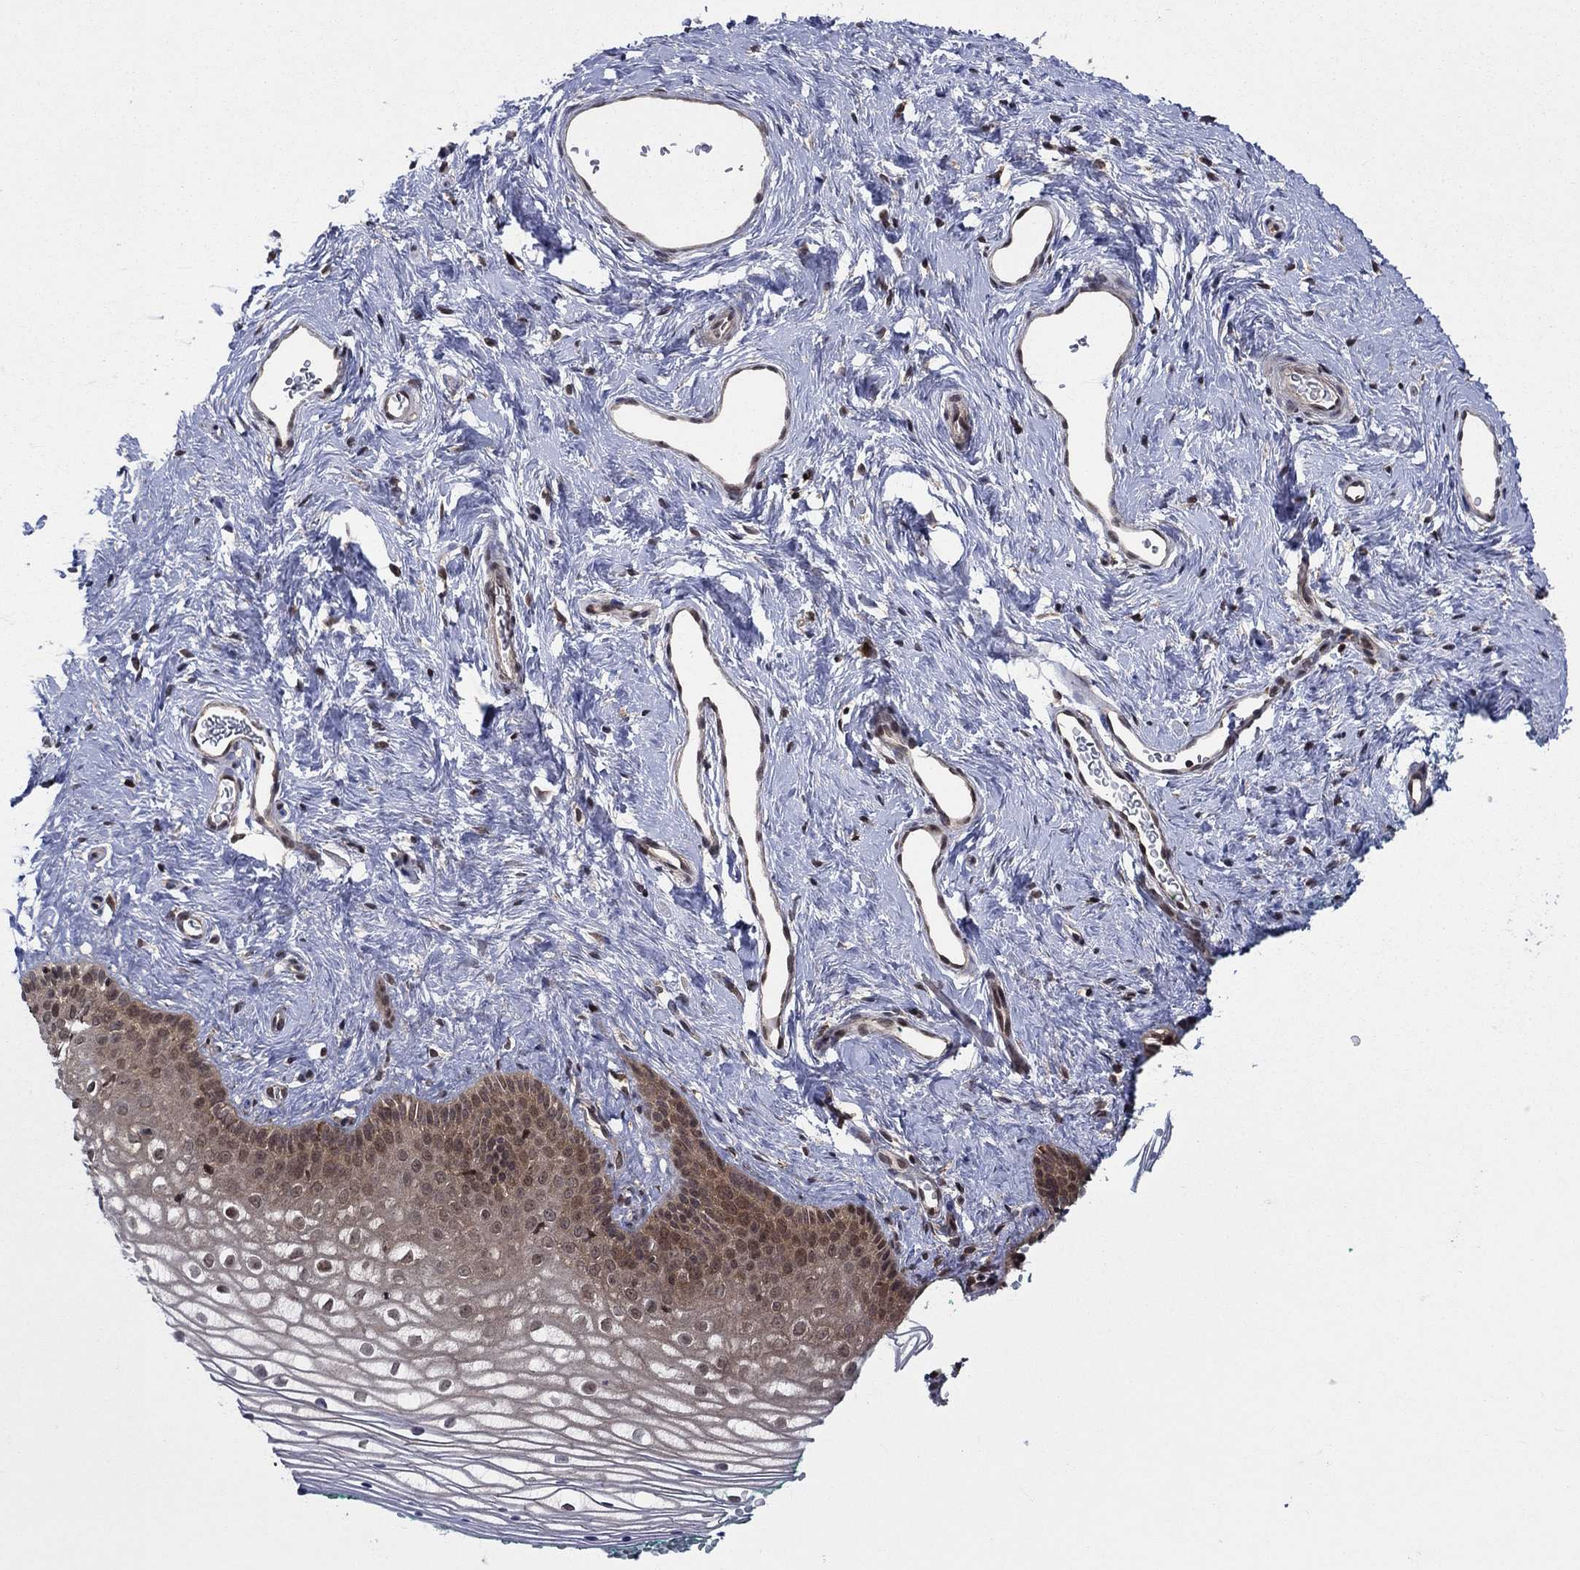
{"staining": {"intensity": "moderate", "quantity": "25%-75%", "location": "cytoplasmic/membranous"}, "tissue": "vagina", "cell_type": "Squamous epithelial cells", "image_type": "normal", "snomed": [{"axis": "morphology", "description": "Normal tissue, NOS"}, {"axis": "topography", "description": "Vagina"}], "caption": "Benign vagina reveals moderate cytoplasmic/membranous staining in about 25%-75% of squamous epithelial cells, visualized by immunohistochemistry. Nuclei are stained in blue.", "gene": "CACYBP", "patient": {"sex": "female", "age": 36}}